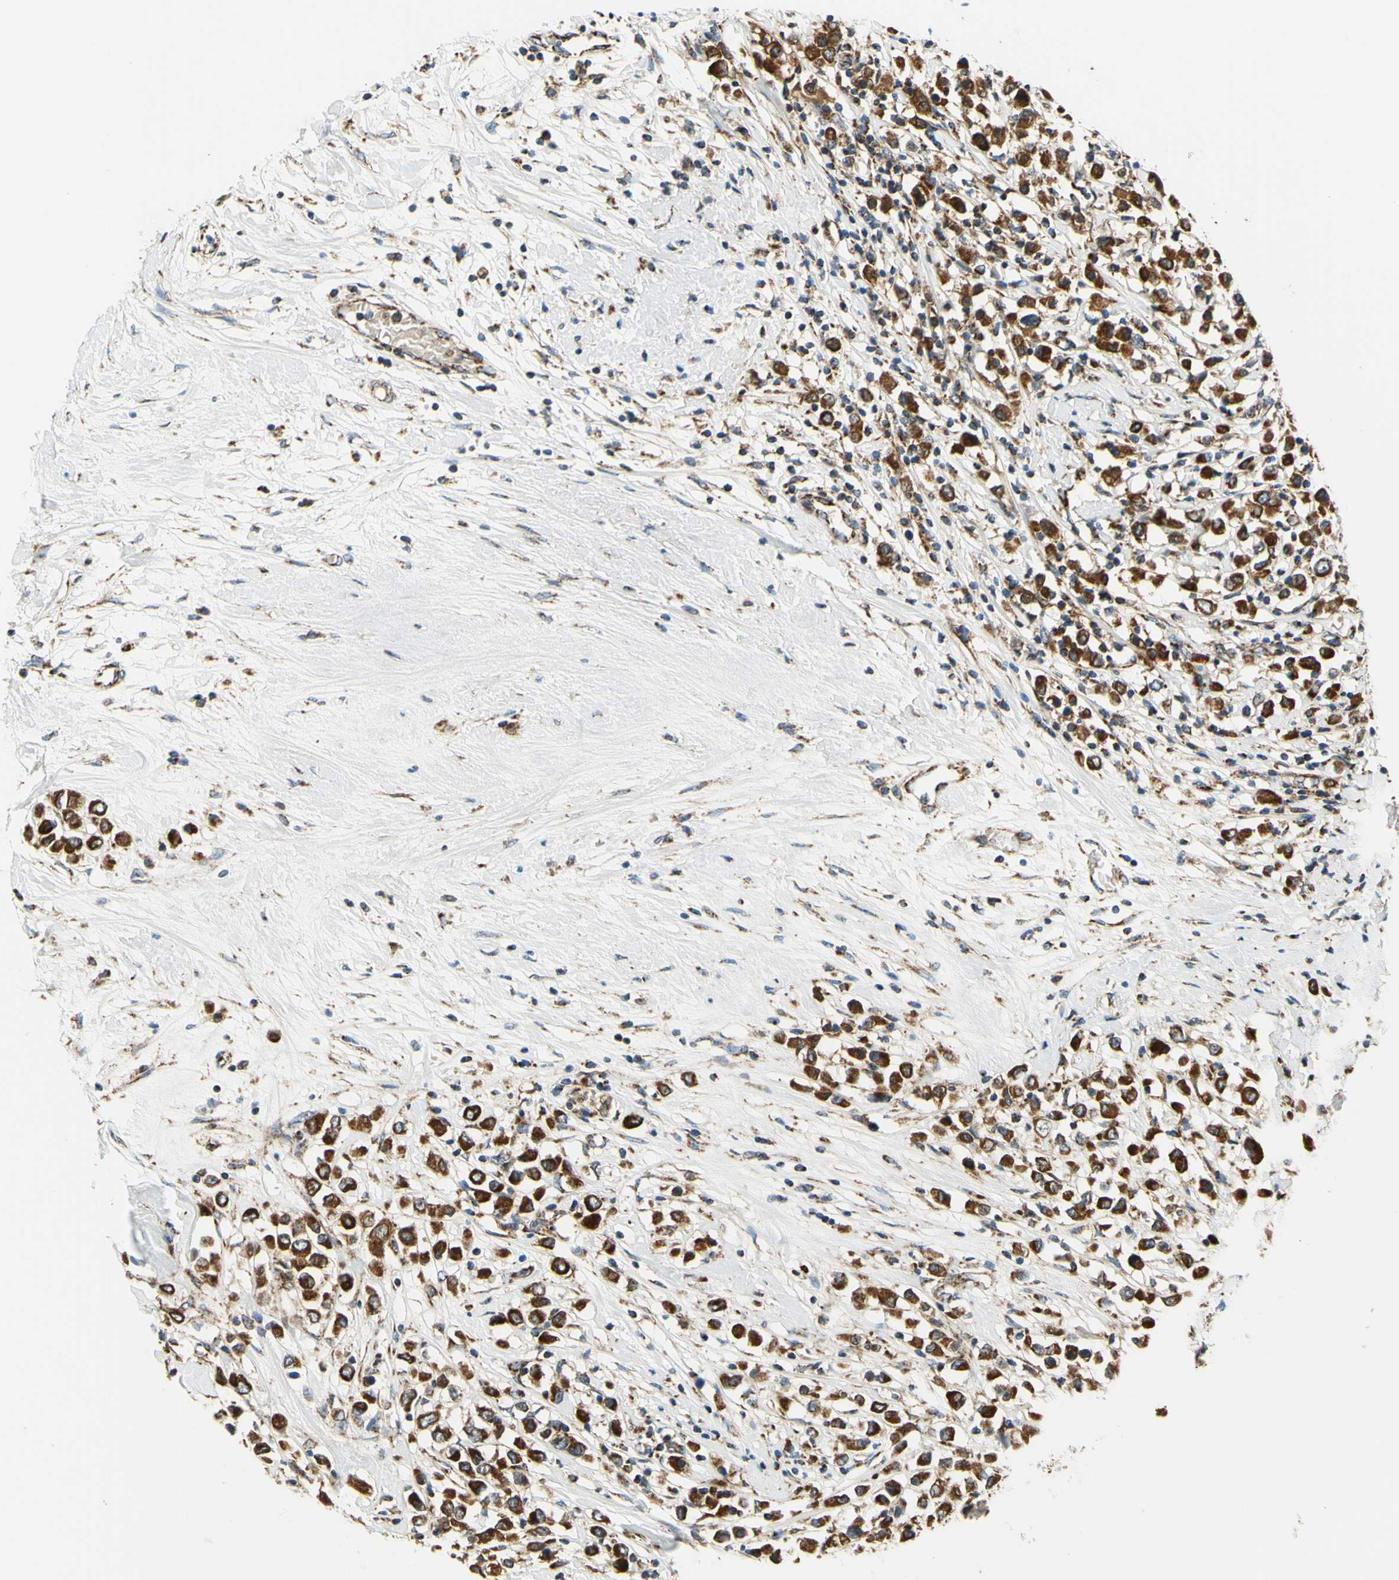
{"staining": {"intensity": "strong", "quantity": ">75%", "location": "cytoplasmic/membranous"}, "tissue": "breast cancer", "cell_type": "Tumor cells", "image_type": "cancer", "snomed": [{"axis": "morphology", "description": "Duct carcinoma"}, {"axis": "topography", "description": "Breast"}], "caption": "Strong cytoplasmic/membranous protein positivity is present in approximately >75% of tumor cells in breast cancer (infiltrating ductal carcinoma).", "gene": "MAVS", "patient": {"sex": "female", "age": 61}}